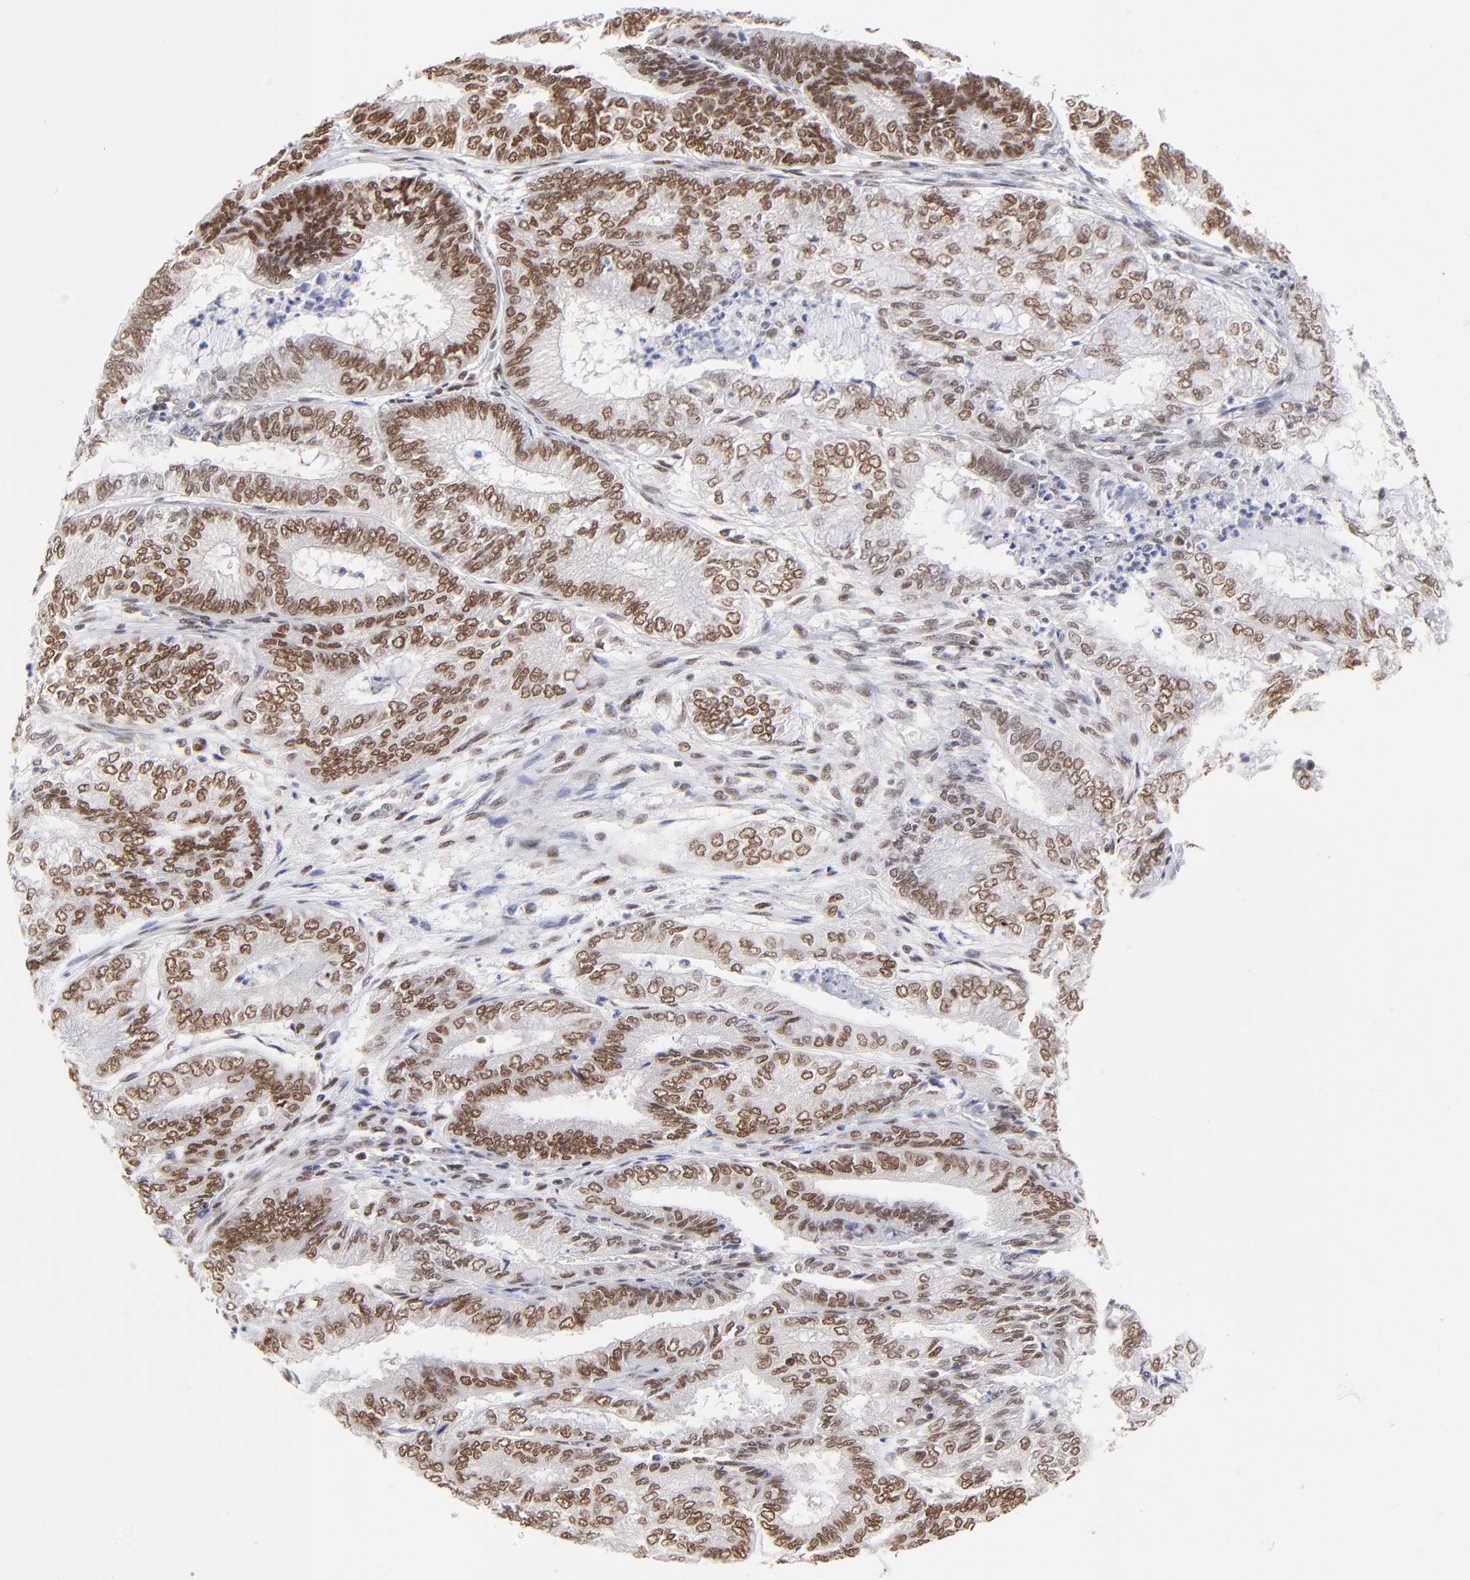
{"staining": {"intensity": "strong", "quantity": ">75%", "location": "nuclear"}, "tissue": "endometrial cancer", "cell_type": "Tumor cells", "image_type": "cancer", "snomed": [{"axis": "morphology", "description": "Adenocarcinoma, NOS"}, {"axis": "topography", "description": "Endometrium"}], "caption": "The micrograph reveals immunohistochemical staining of endometrial adenocarcinoma. There is strong nuclear staining is present in about >75% of tumor cells.", "gene": "ZMYM3", "patient": {"sex": "female", "age": 59}}